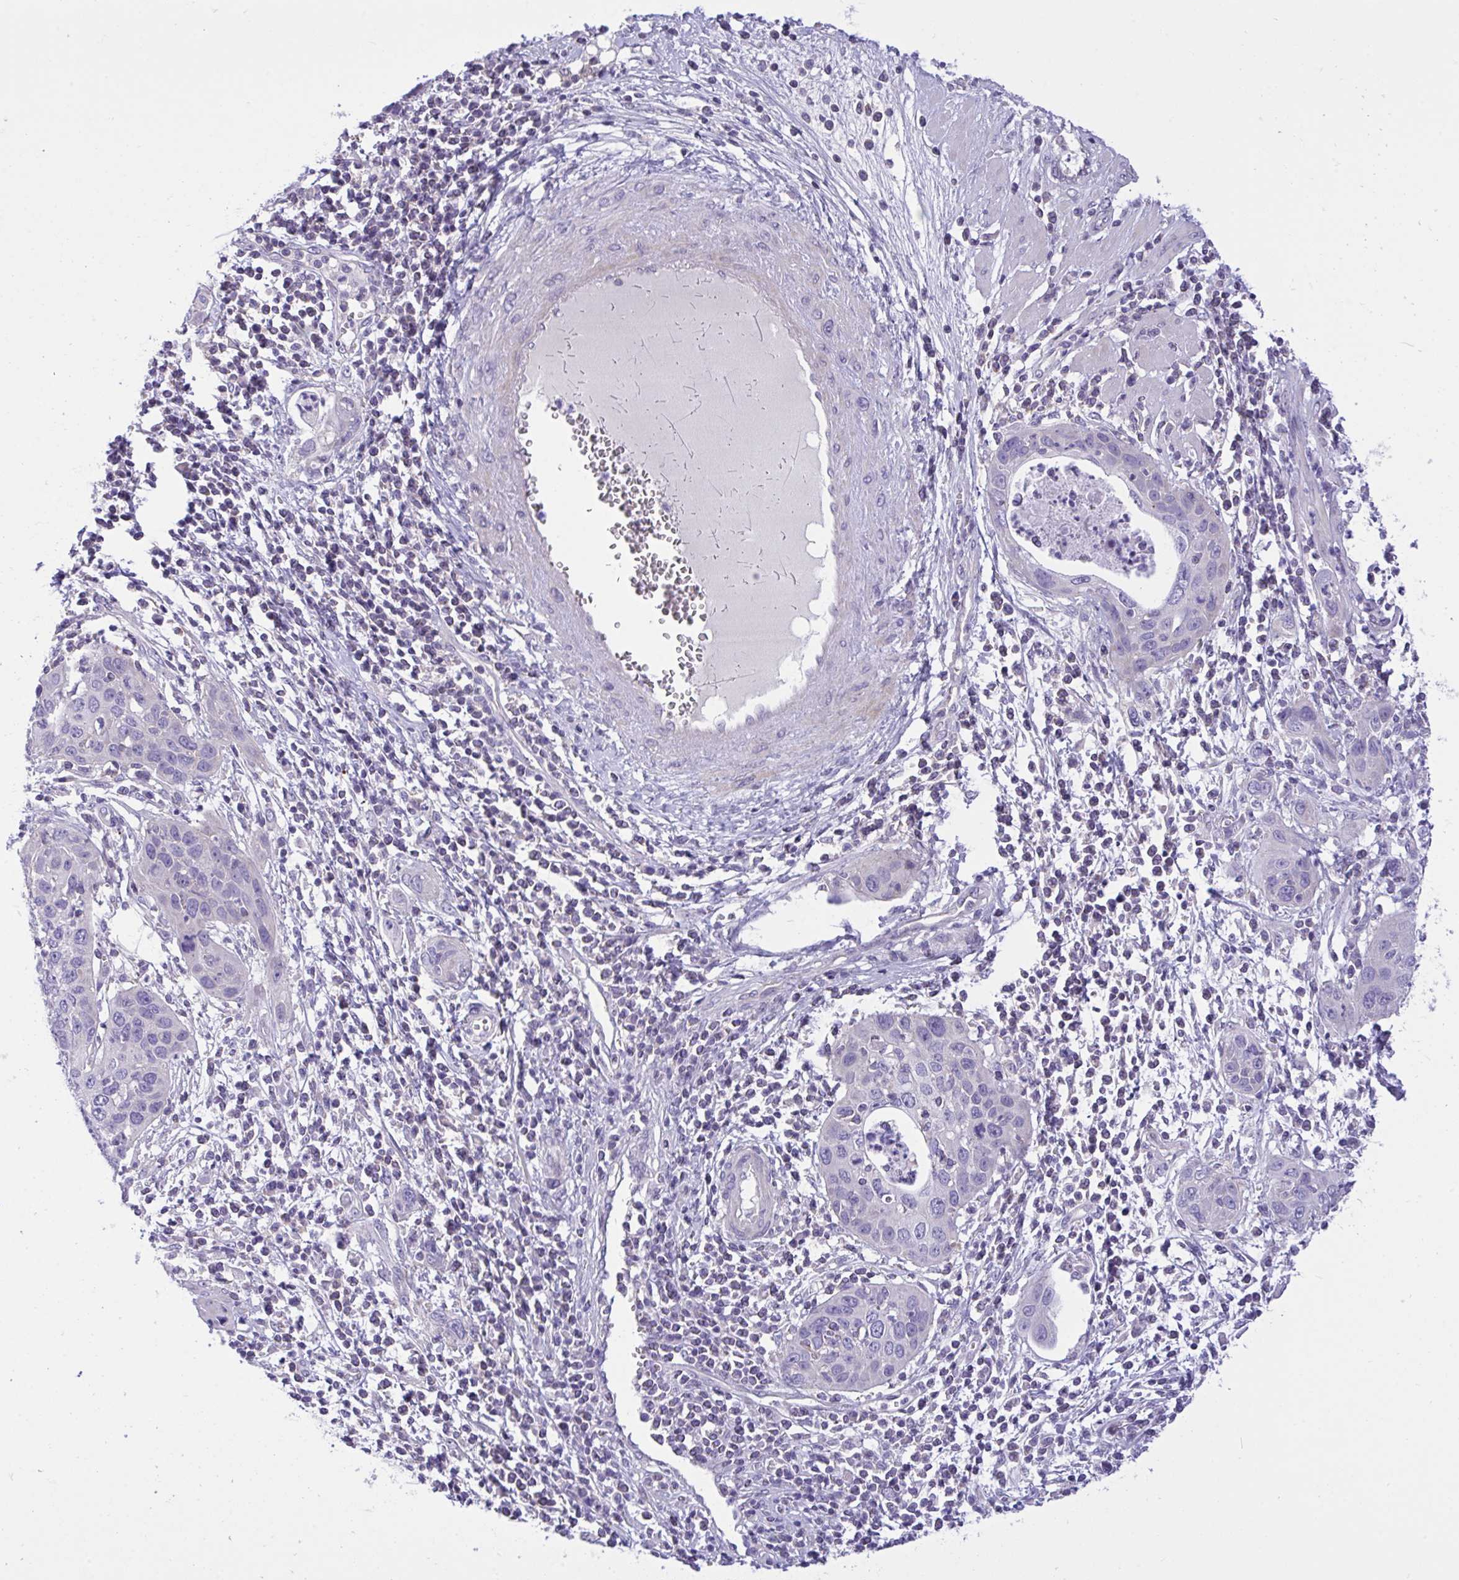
{"staining": {"intensity": "negative", "quantity": "none", "location": "none"}, "tissue": "cervical cancer", "cell_type": "Tumor cells", "image_type": "cancer", "snomed": [{"axis": "morphology", "description": "Squamous cell carcinoma, NOS"}, {"axis": "topography", "description": "Cervix"}], "caption": "DAB (3,3'-diaminobenzidine) immunohistochemical staining of human squamous cell carcinoma (cervical) reveals no significant positivity in tumor cells. (DAB immunohistochemistry visualized using brightfield microscopy, high magnification).", "gene": "WDR97", "patient": {"sex": "female", "age": 36}}